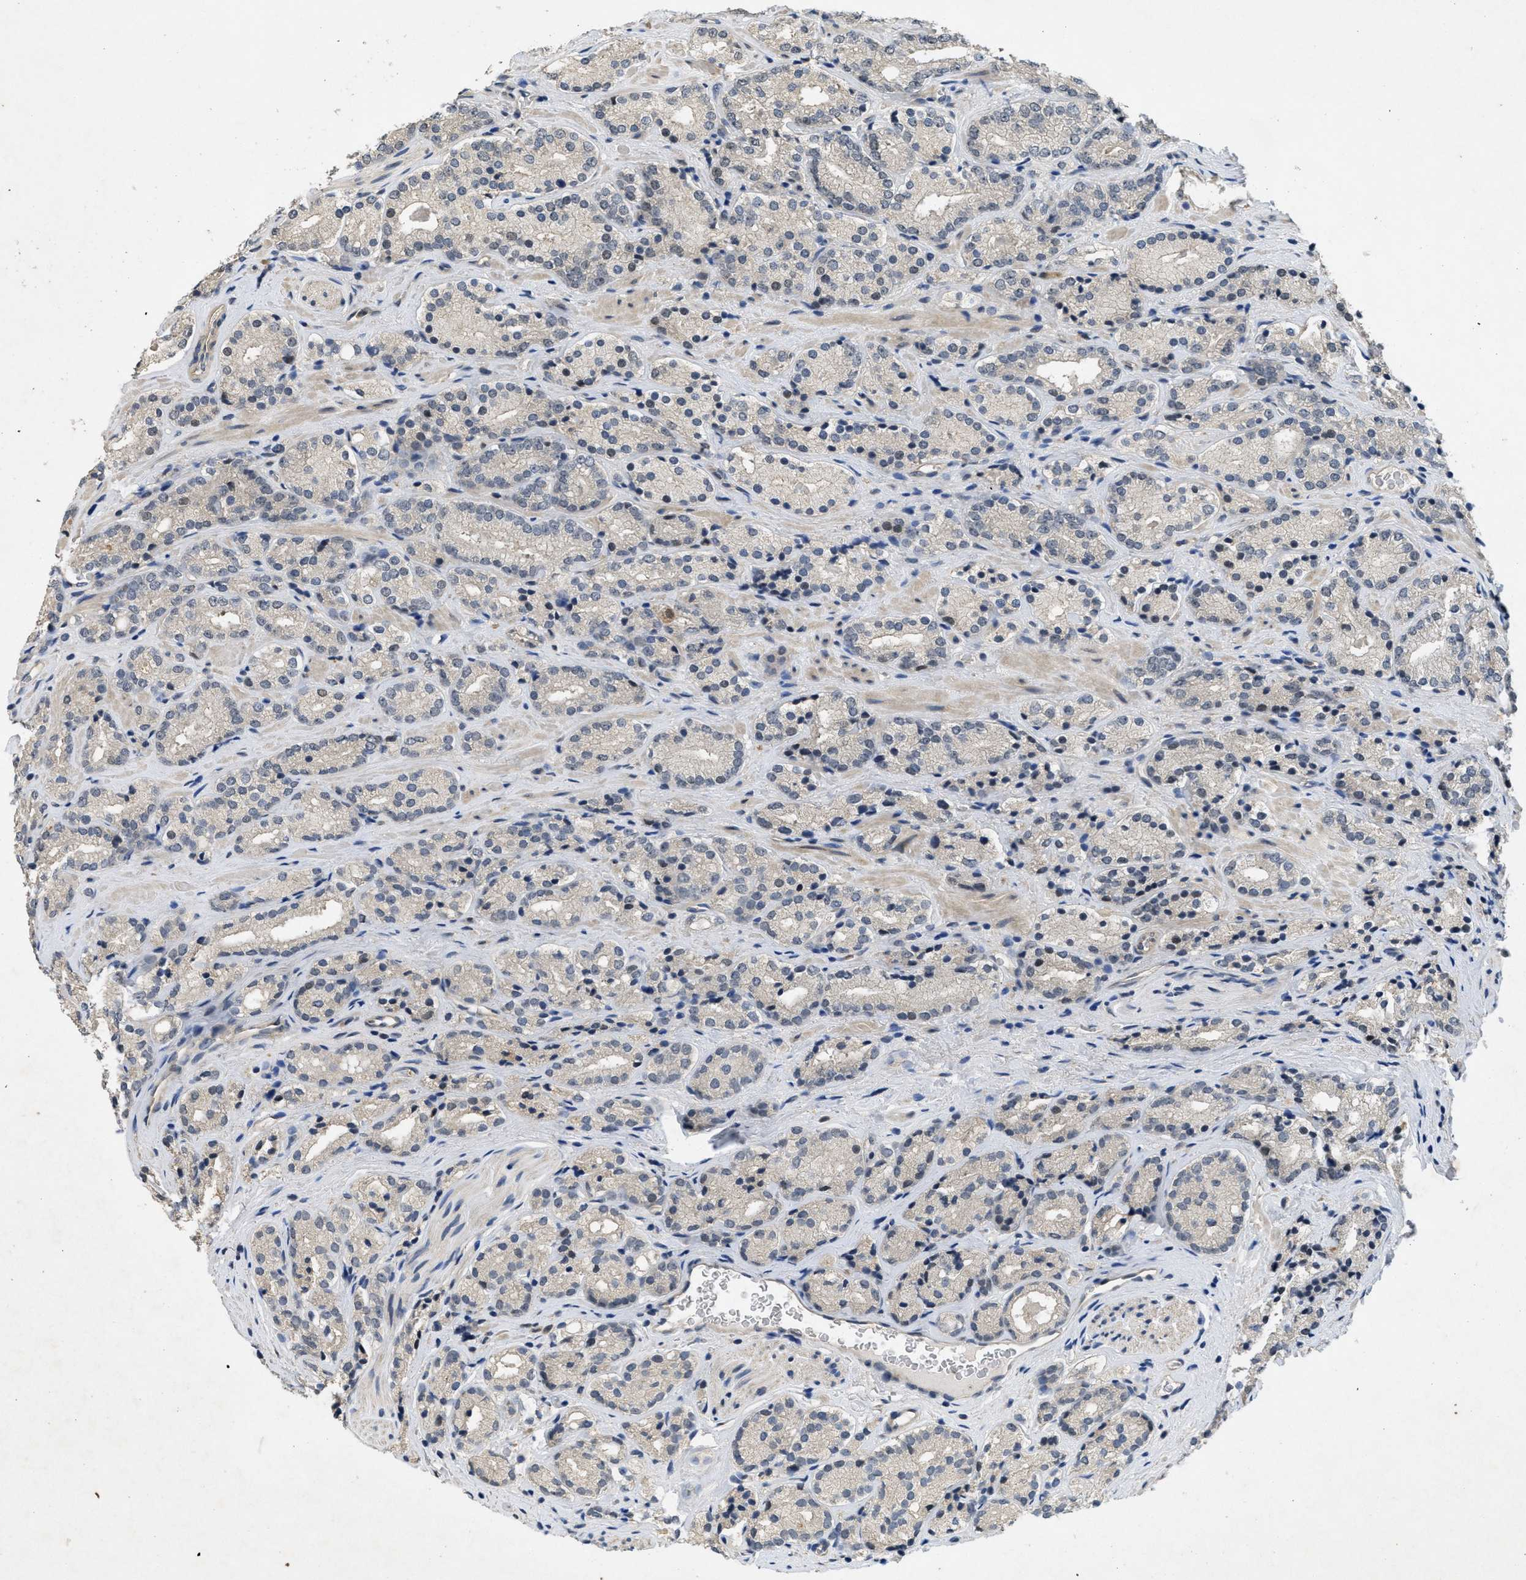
{"staining": {"intensity": "weak", "quantity": "<25%", "location": "nuclear"}, "tissue": "prostate cancer", "cell_type": "Tumor cells", "image_type": "cancer", "snomed": [{"axis": "morphology", "description": "Adenocarcinoma, High grade"}, {"axis": "topography", "description": "Prostate"}], "caption": "Human prostate cancer (high-grade adenocarcinoma) stained for a protein using immunohistochemistry exhibits no expression in tumor cells.", "gene": "PAPOLG", "patient": {"sex": "male", "age": 71}}